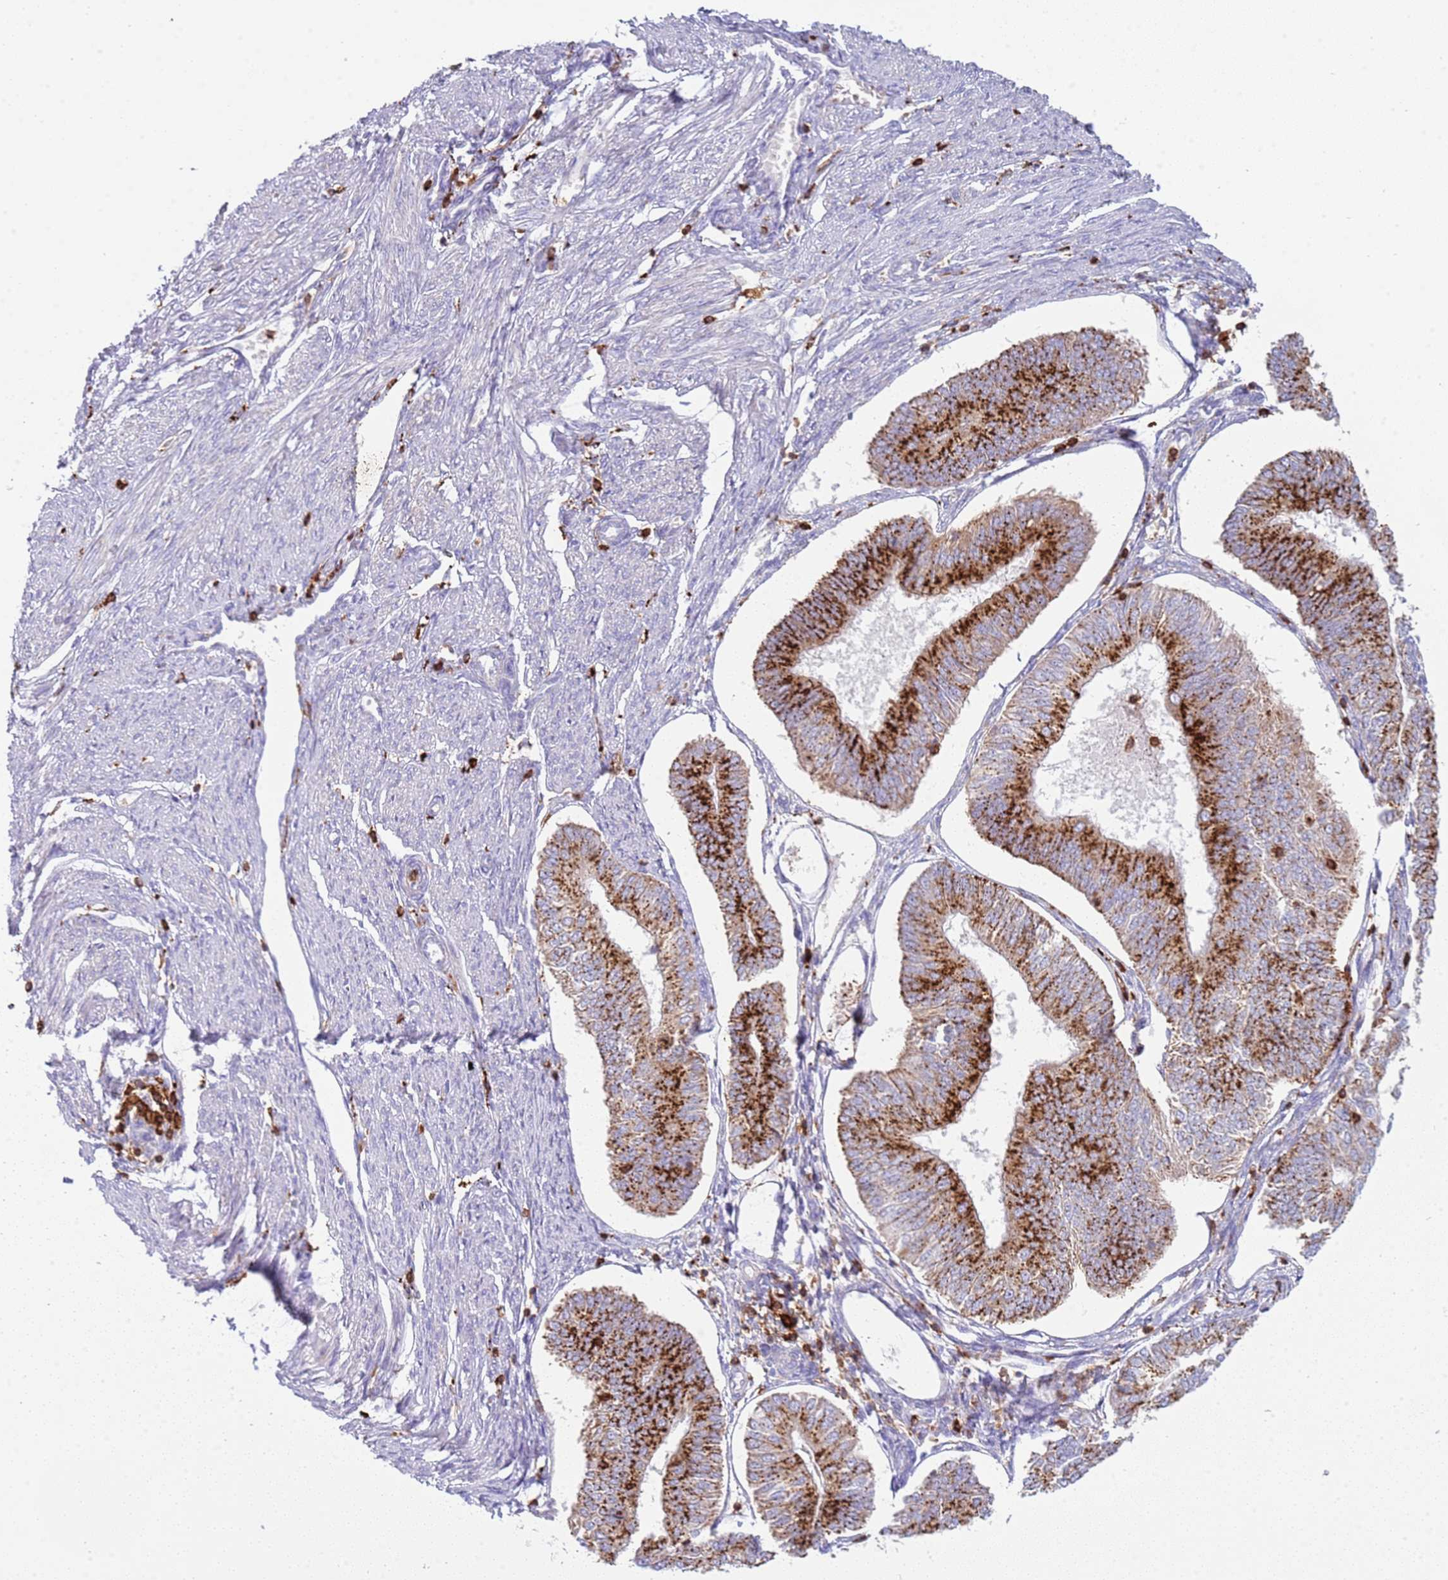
{"staining": {"intensity": "strong", "quantity": ">75%", "location": "cytoplasmic/membranous"}, "tissue": "endometrial cancer", "cell_type": "Tumor cells", "image_type": "cancer", "snomed": [{"axis": "morphology", "description": "Adenocarcinoma, NOS"}, {"axis": "topography", "description": "Endometrium"}], "caption": "Endometrial cancer (adenocarcinoma) was stained to show a protein in brown. There is high levels of strong cytoplasmic/membranous staining in approximately >75% of tumor cells.", "gene": "TTPAL", "patient": {"sex": "female", "age": 58}}